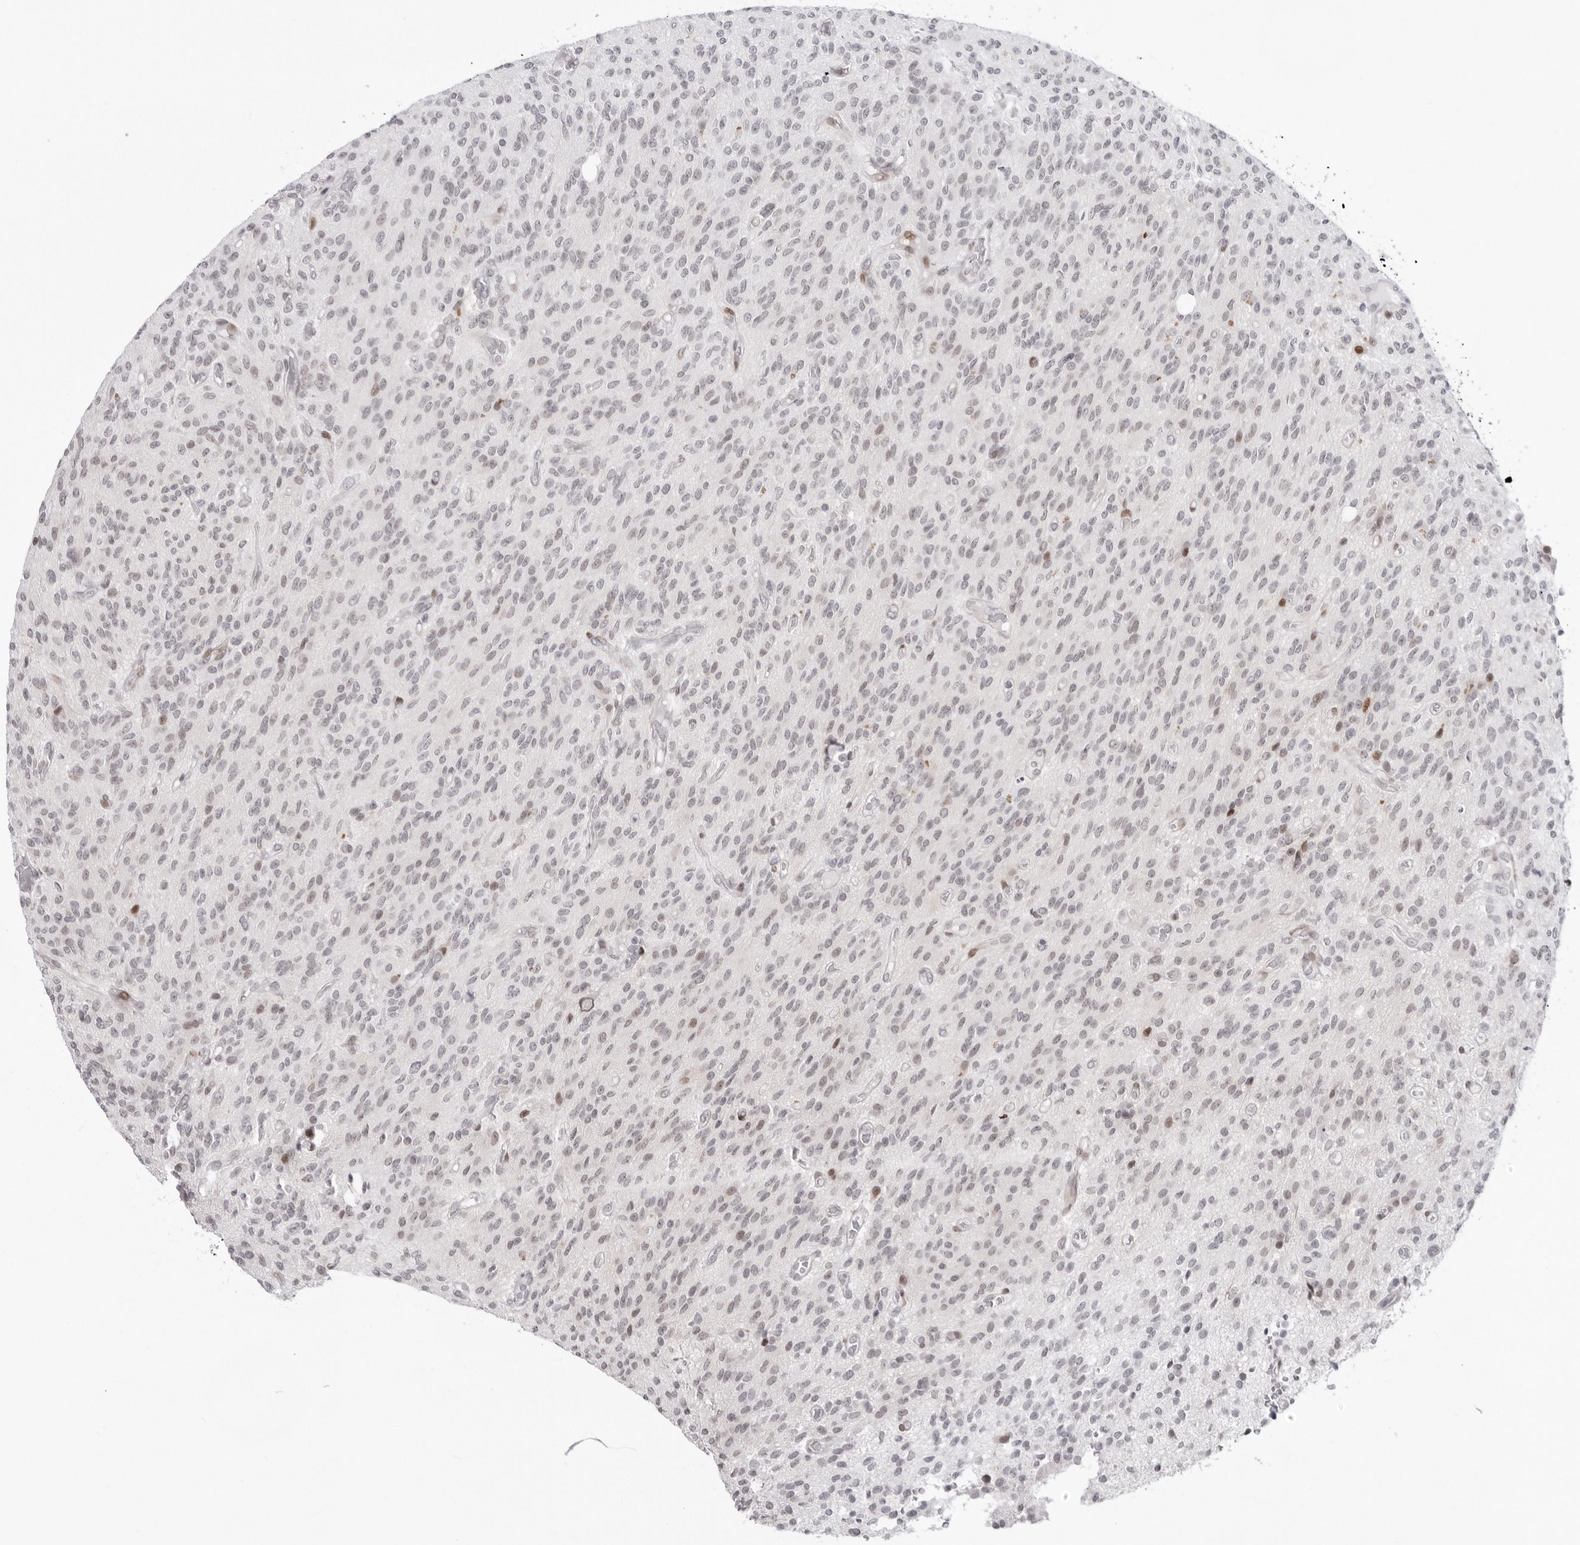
{"staining": {"intensity": "weak", "quantity": "25%-75%", "location": "nuclear"}, "tissue": "glioma", "cell_type": "Tumor cells", "image_type": "cancer", "snomed": [{"axis": "morphology", "description": "Glioma, malignant, High grade"}, {"axis": "topography", "description": "Brain"}], "caption": "This image displays IHC staining of human glioma, with low weak nuclear staining in about 25%-75% of tumor cells.", "gene": "NTPCR", "patient": {"sex": "male", "age": 34}}